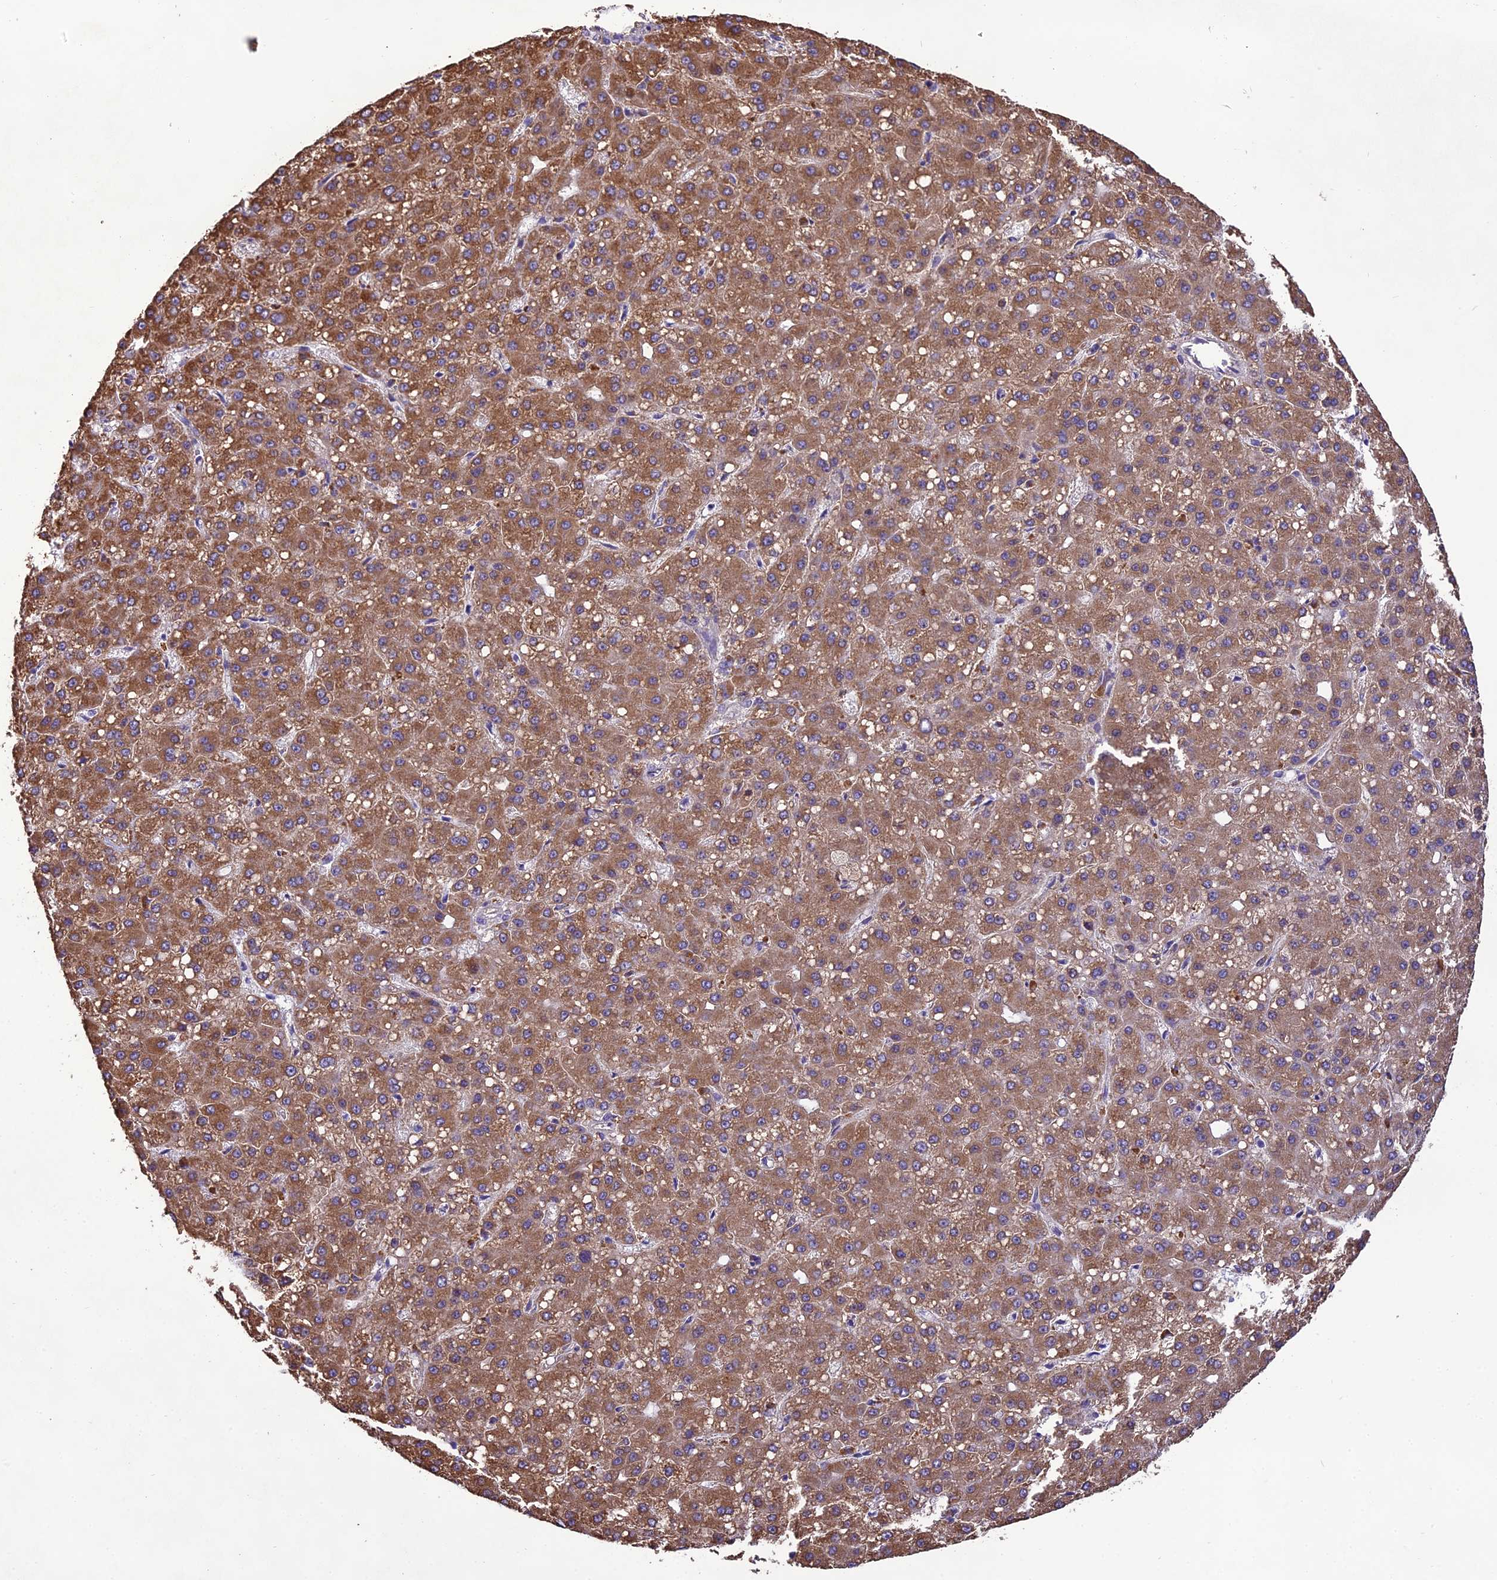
{"staining": {"intensity": "moderate", "quantity": ">75%", "location": "cytoplasmic/membranous"}, "tissue": "liver cancer", "cell_type": "Tumor cells", "image_type": "cancer", "snomed": [{"axis": "morphology", "description": "Carcinoma, Hepatocellular, NOS"}, {"axis": "topography", "description": "Liver"}], "caption": "Immunohistochemical staining of human liver hepatocellular carcinoma demonstrates medium levels of moderate cytoplasmic/membranous expression in about >75% of tumor cells. The staining is performed using DAB (3,3'-diaminobenzidine) brown chromogen to label protein expression. The nuclei are counter-stained blue using hematoxylin.", "gene": "MIIP", "patient": {"sex": "male", "age": 67}}